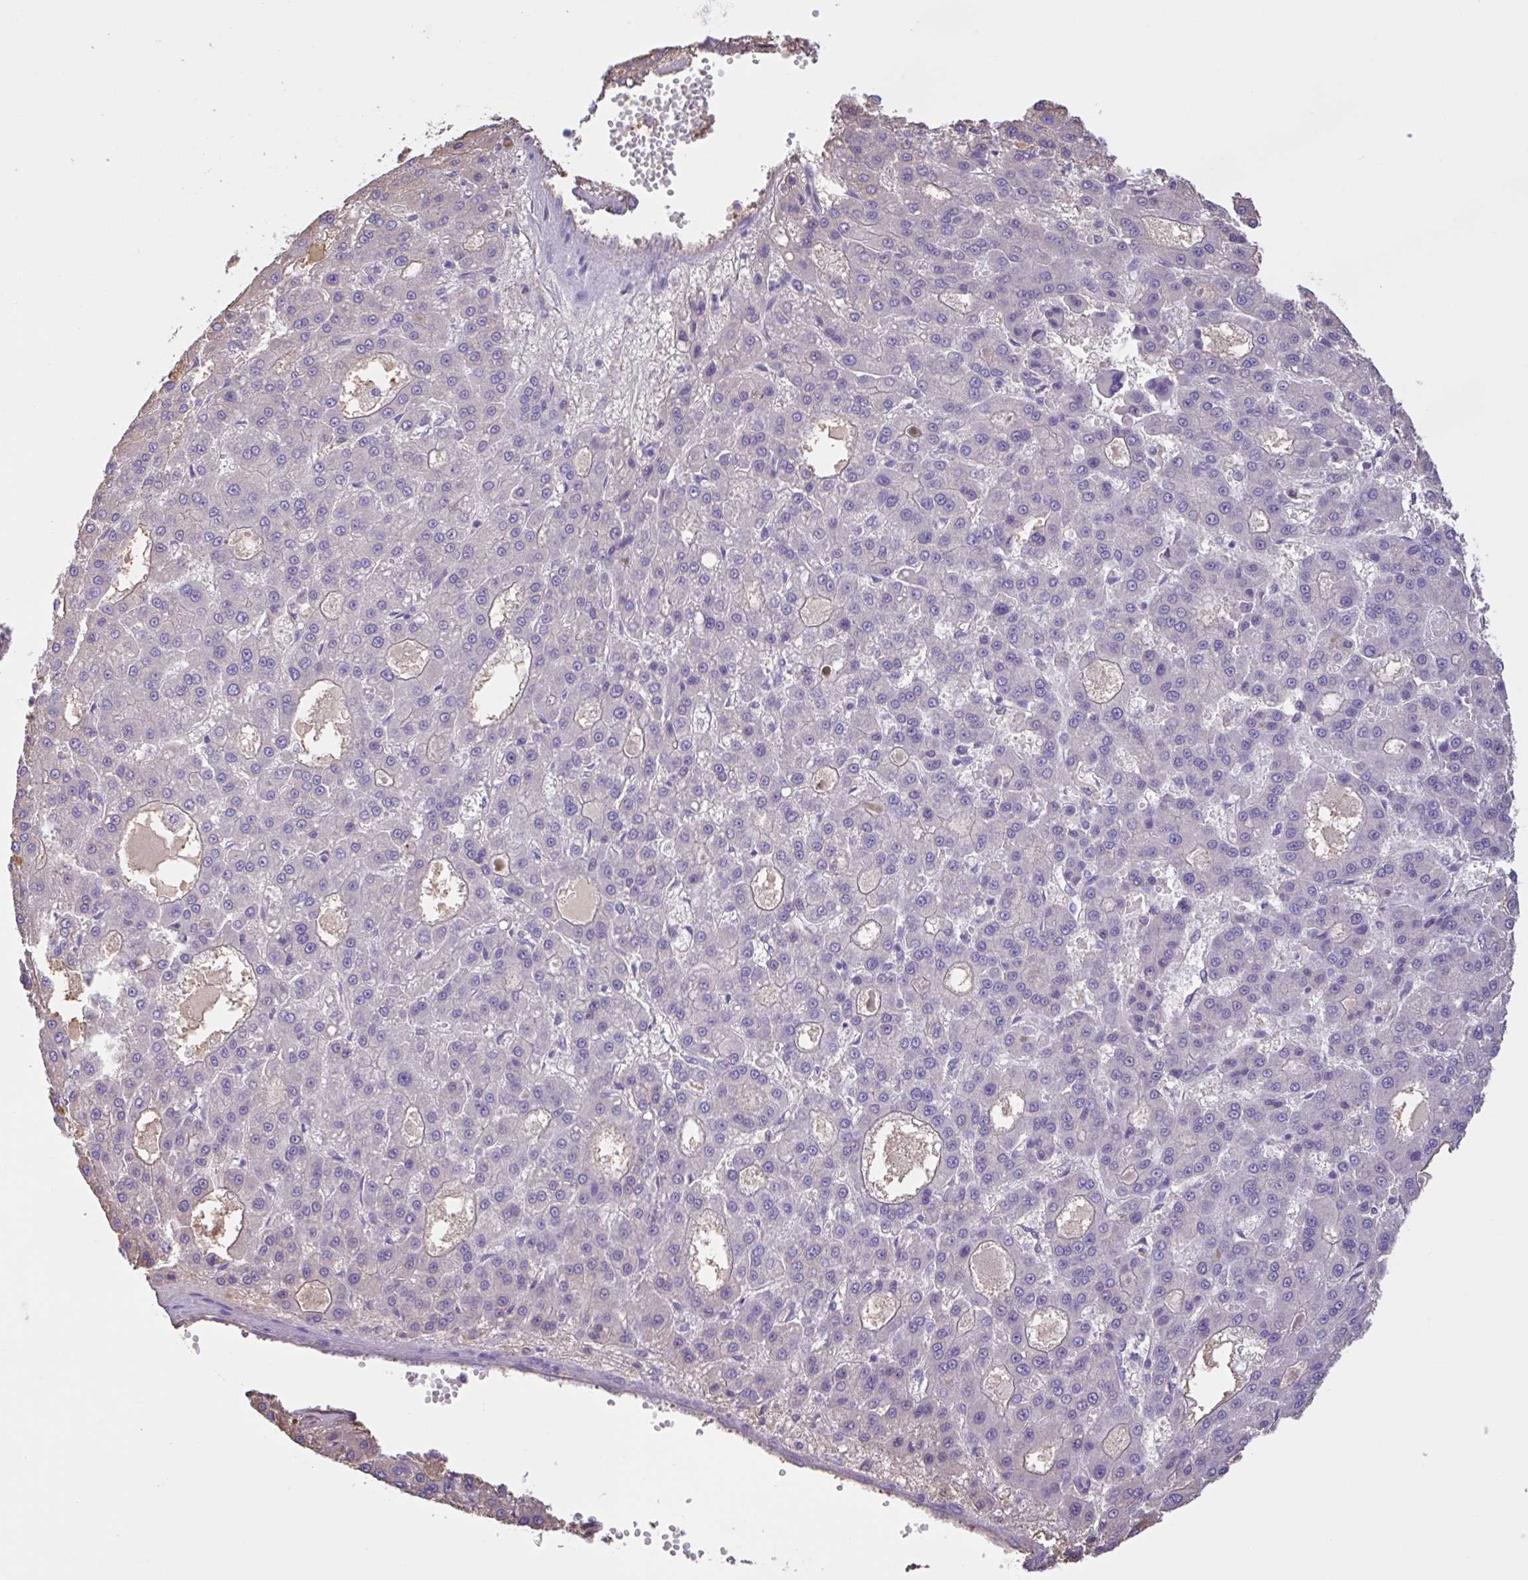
{"staining": {"intensity": "negative", "quantity": "none", "location": "none"}, "tissue": "liver cancer", "cell_type": "Tumor cells", "image_type": "cancer", "snomed": [{"axis": "morphology", "description": "Carcinoma, Hepatocellular, NOS"}, {"axis": "topography", "description": "Liver"}], "caption": "High magnification brightfield microscopy of liver hepatocellular carcinoma stained with DAB (3,3'-diaminobenzidine) (brown) and counterstained with hematoxylin (blue): tumor cells show no significant positivity.", "gene": "LARGE2", "patient": {"sex": "male", "age": 70}}